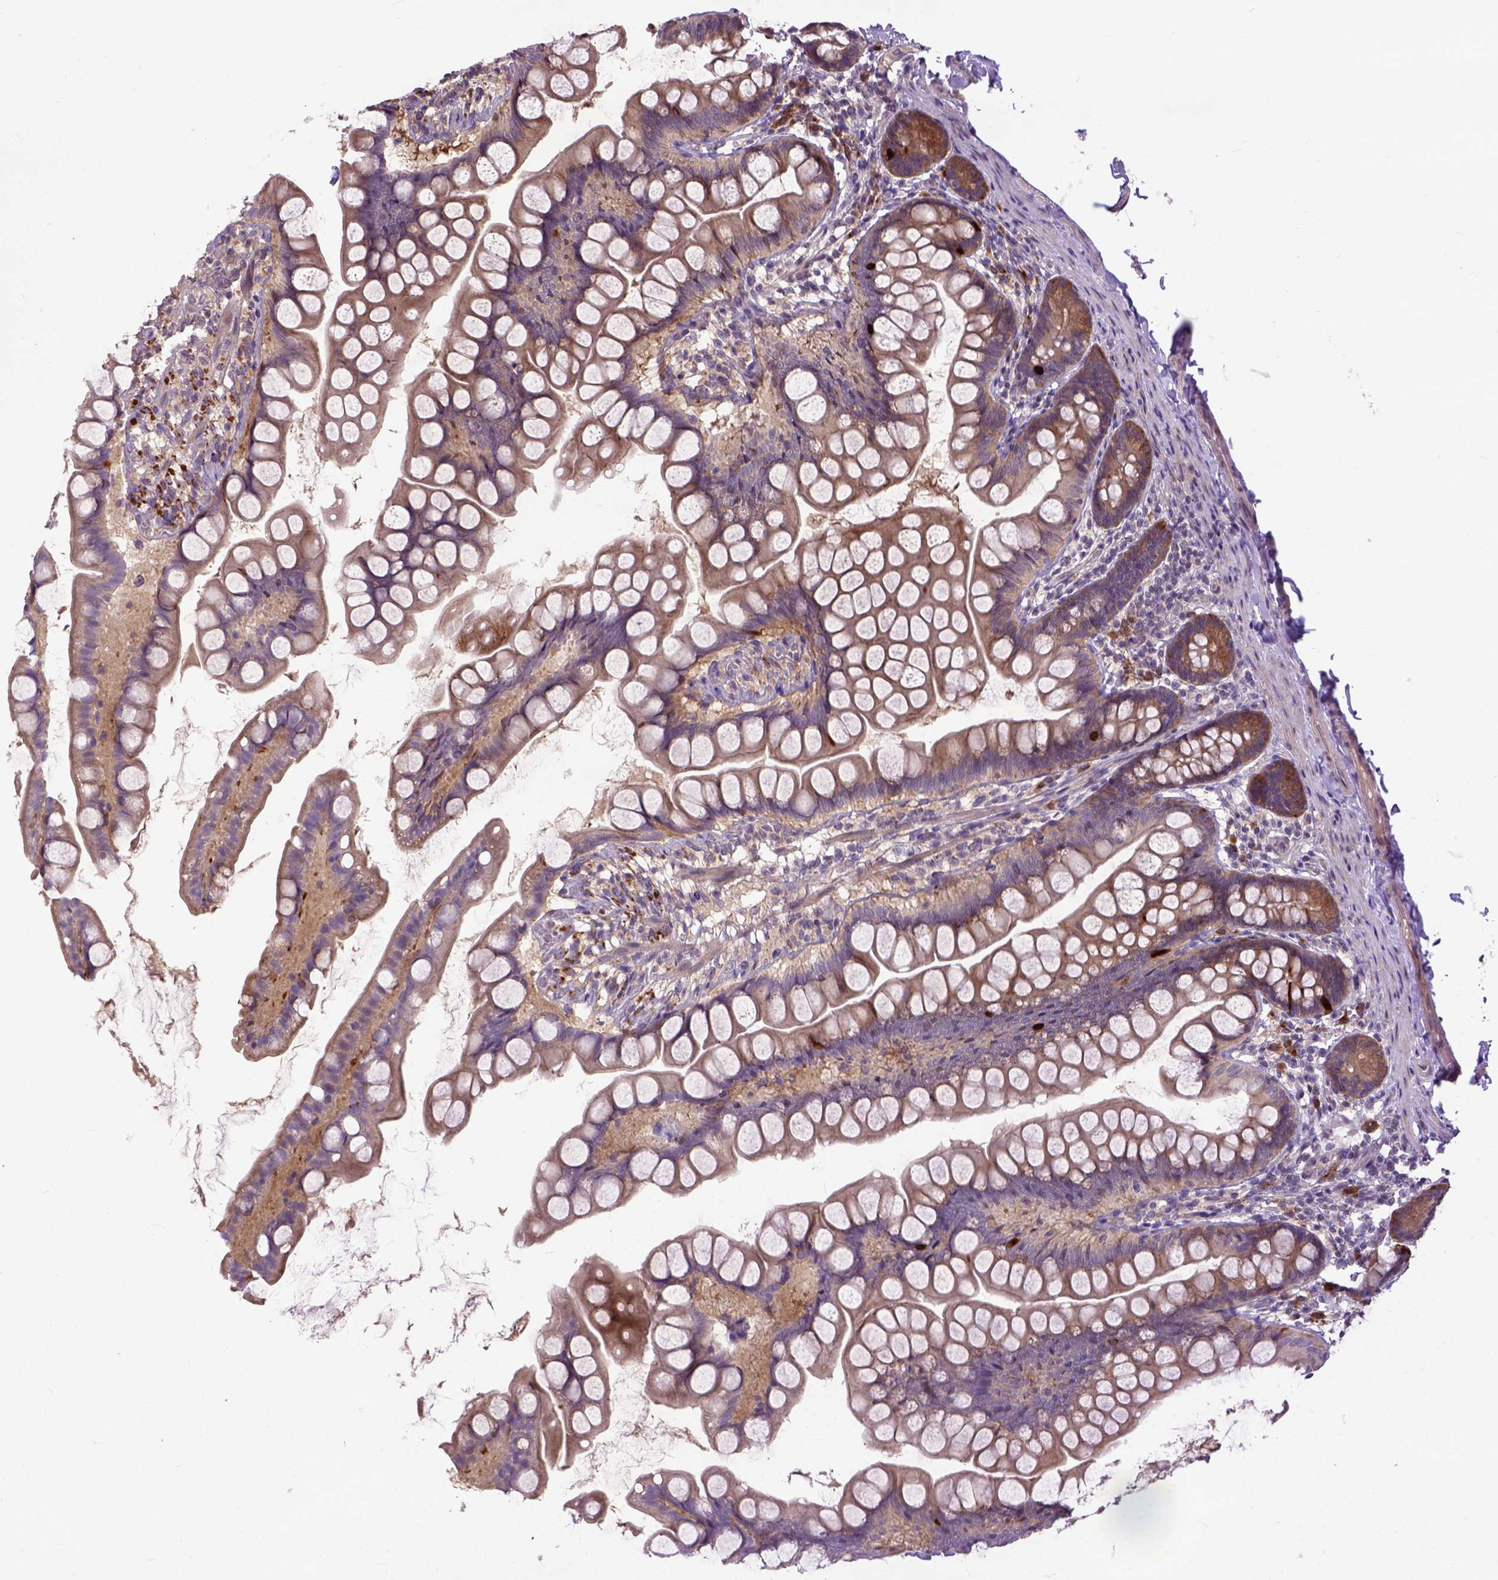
{"staining": {"intensity": "moderate", "quantity": "25%-75%", "location": "cytoplasmic/membranous"}, "tissue": "small intestine", "cell_type": "Glandular cells", "image_type": "normal", "snomed": [{"axis": "morphology", "description": "Normal tissue, NOS"}, {"axis": "topography", "description": "Small intestine"}], "caption": "A histopathology image showing moderate cytoplasmic/membranous expression in approximately 25%-75% of glandular cells in unremarkable small intestine, as visualized by brown immunohistochemical staining.", "gene": "CPNE1", "patient": {"sex": "male", "age": 70}}